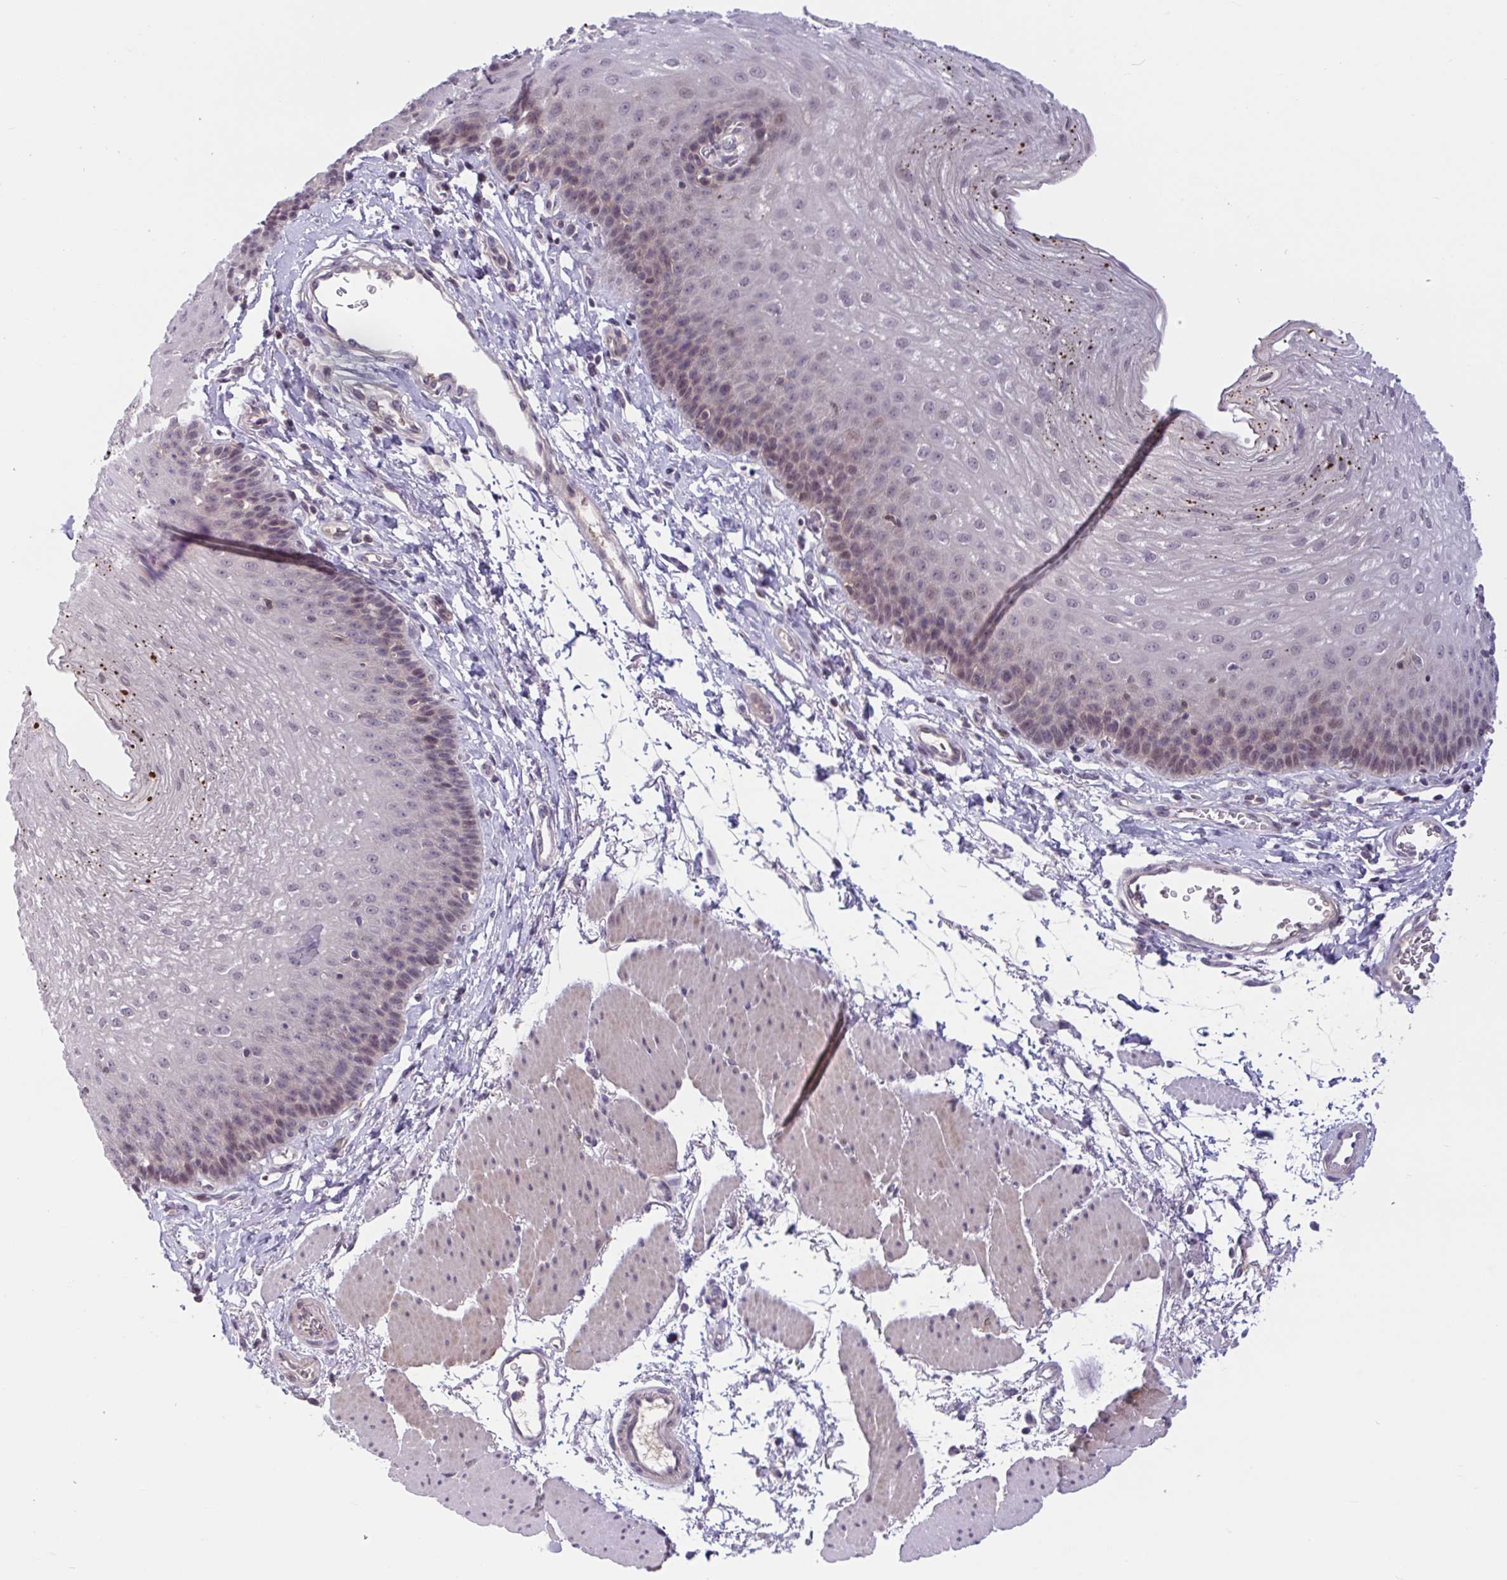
{"staining": {"intensity": "weak", "quantity": "<25%", "location": "cytoplasmic/membranous"}, "tissue": "esophagus", "cell_type": "Squamous epithelial cells", "image_type": "normal", "snomed": [{"axis": "morphology", "description": "Normal tissue, NOS"}, {"axis": "topography", "description": "Esophagus"}], "caption": "A high-resolution histopathology image shows immunohistochemistry staining of normal esophagus, which shows no significant positivity in squamous epithelial cells.", "gene": "TTC7B", "patient": {"sex": "female", "age": 81}}